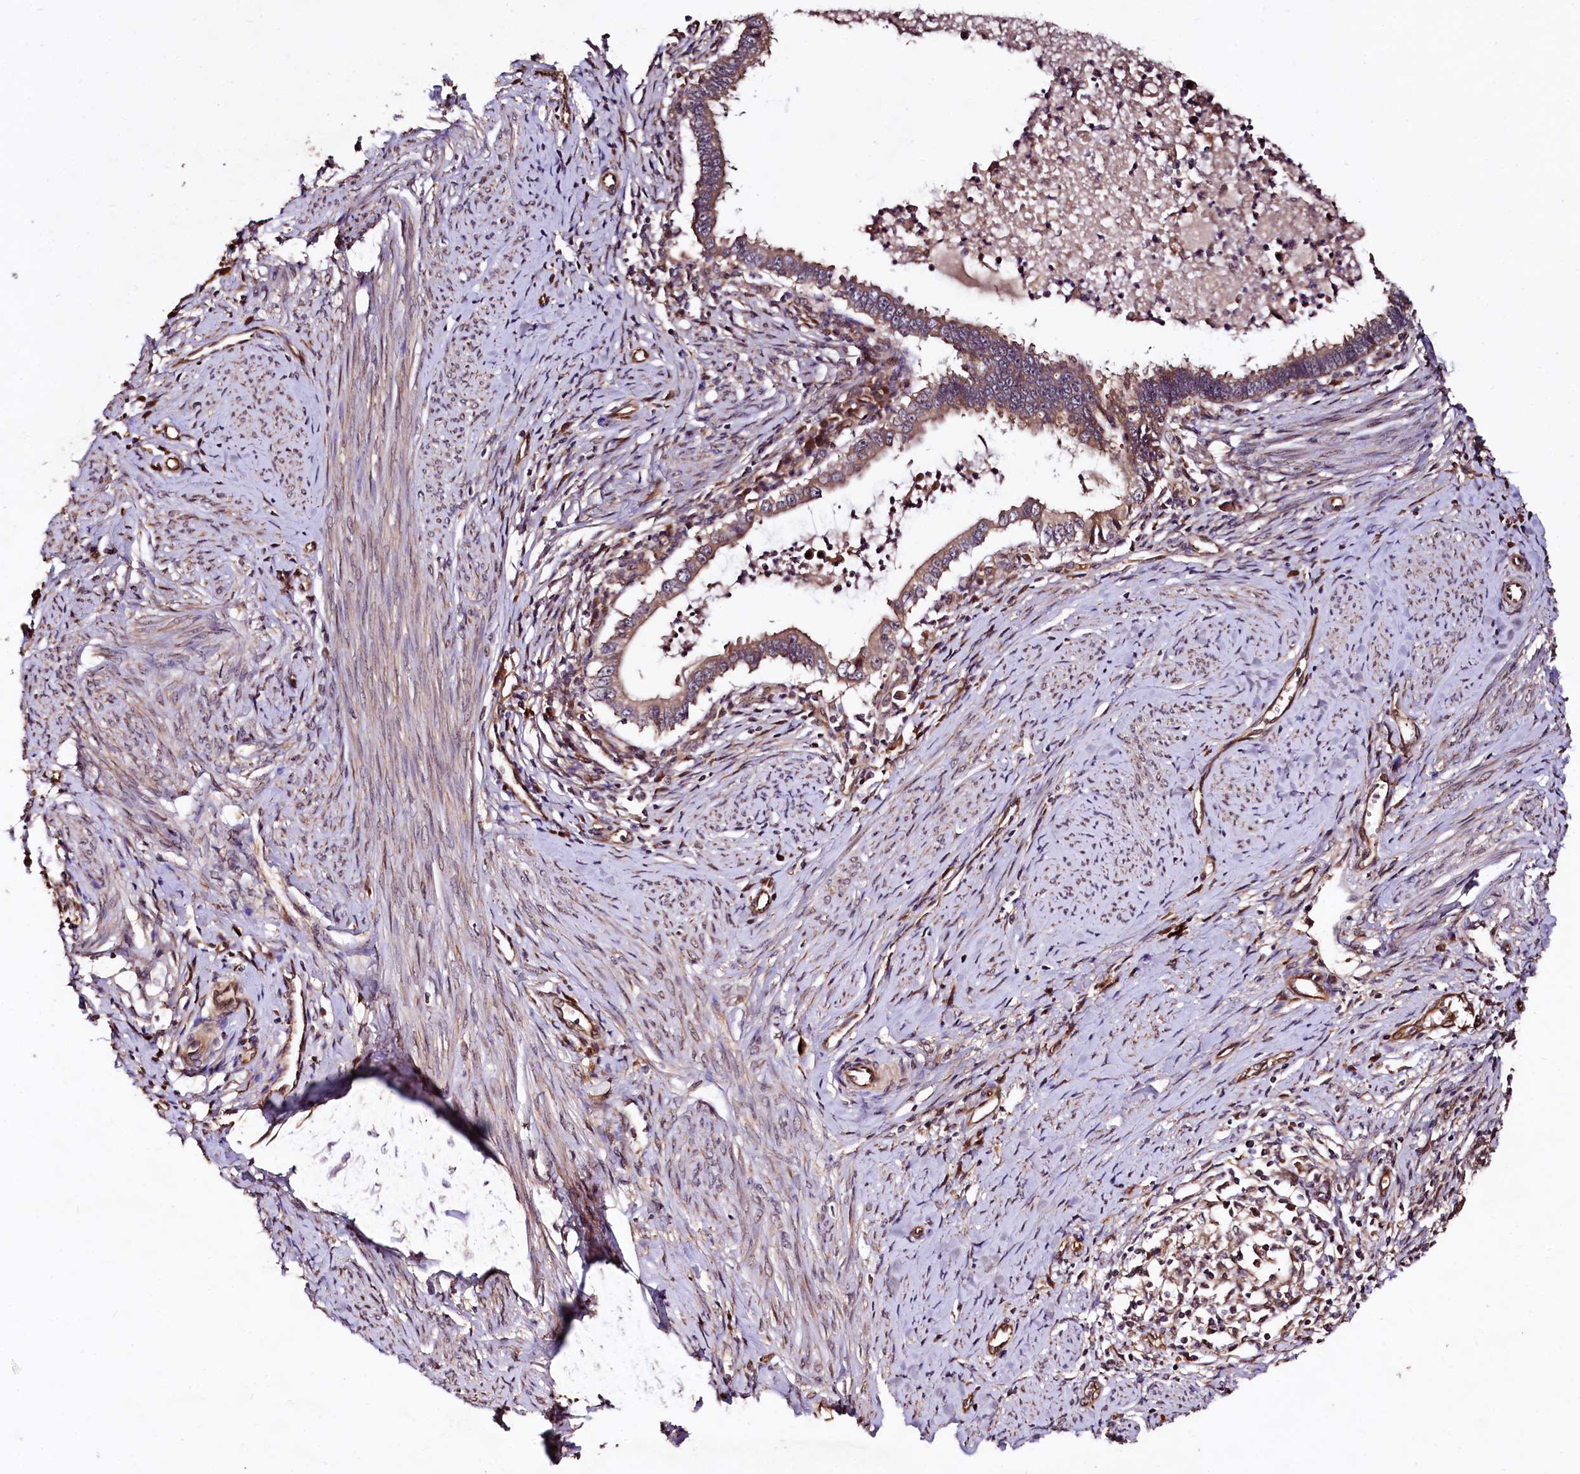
{"staining": {"intensity": "moderate", "quantity": ">75%", "location": "cytoplasmic/membranous"}, "tissue": "cervical cancer", "cell_type": "Tumor cells", "image_type": "cancer", "snomed": [{"axis": "morphology", "description": "Adenocarcinoma, NOS"}, {"axis": "topography", "description": "Cervix"}], "caption": "This is a micrograph of IHC staining of cervical adenocarcinoma, which shows moderate positivity in the cytoplasmic/membranous of tumor cells.", "gene": "TBCEL", "patient": {"sex": "female", "age": 36}}